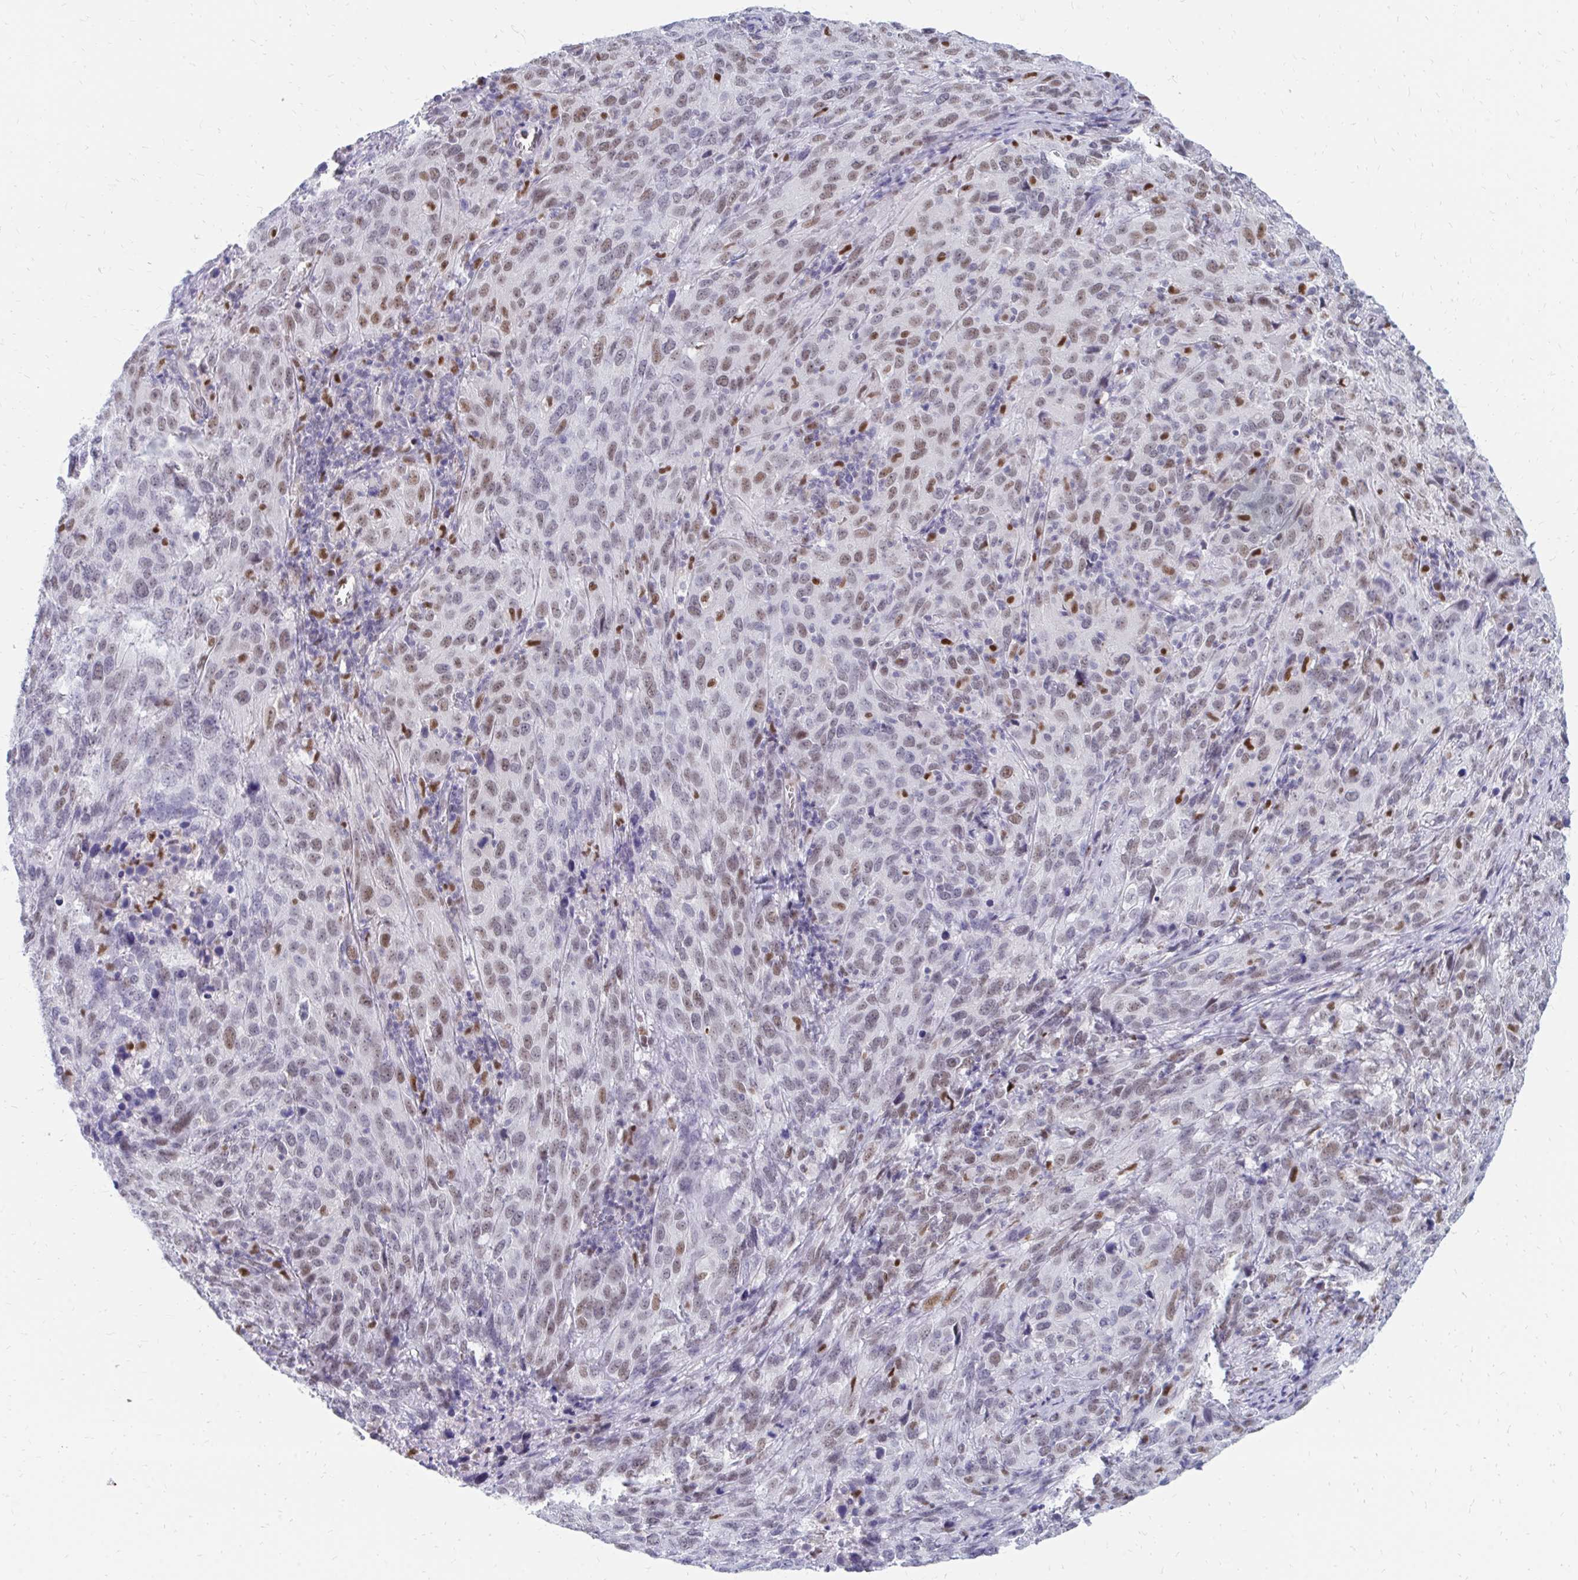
{"staining": {"intensity": "moderate", "quantity": "25%-75%", "location": "nuclear"}, "tissue": "cervical cancer", "cell_type": "Tumor cells", "image_type": "cancer", "snomed": [{"axis": "morphology", "description": "Squamous cell carcinoma, NOS"}, {"axis": "topography", "description": "Cervix"}], "caption": "Immunohistochemical staining of cervical cancer (squamous cell carcinoma) demonstrates medium levels of moderate nuclear protein expression in about 25%-75% of tumor cells.", "gene": "PLK3", "patient": {"sex": "female", "age": 51}}